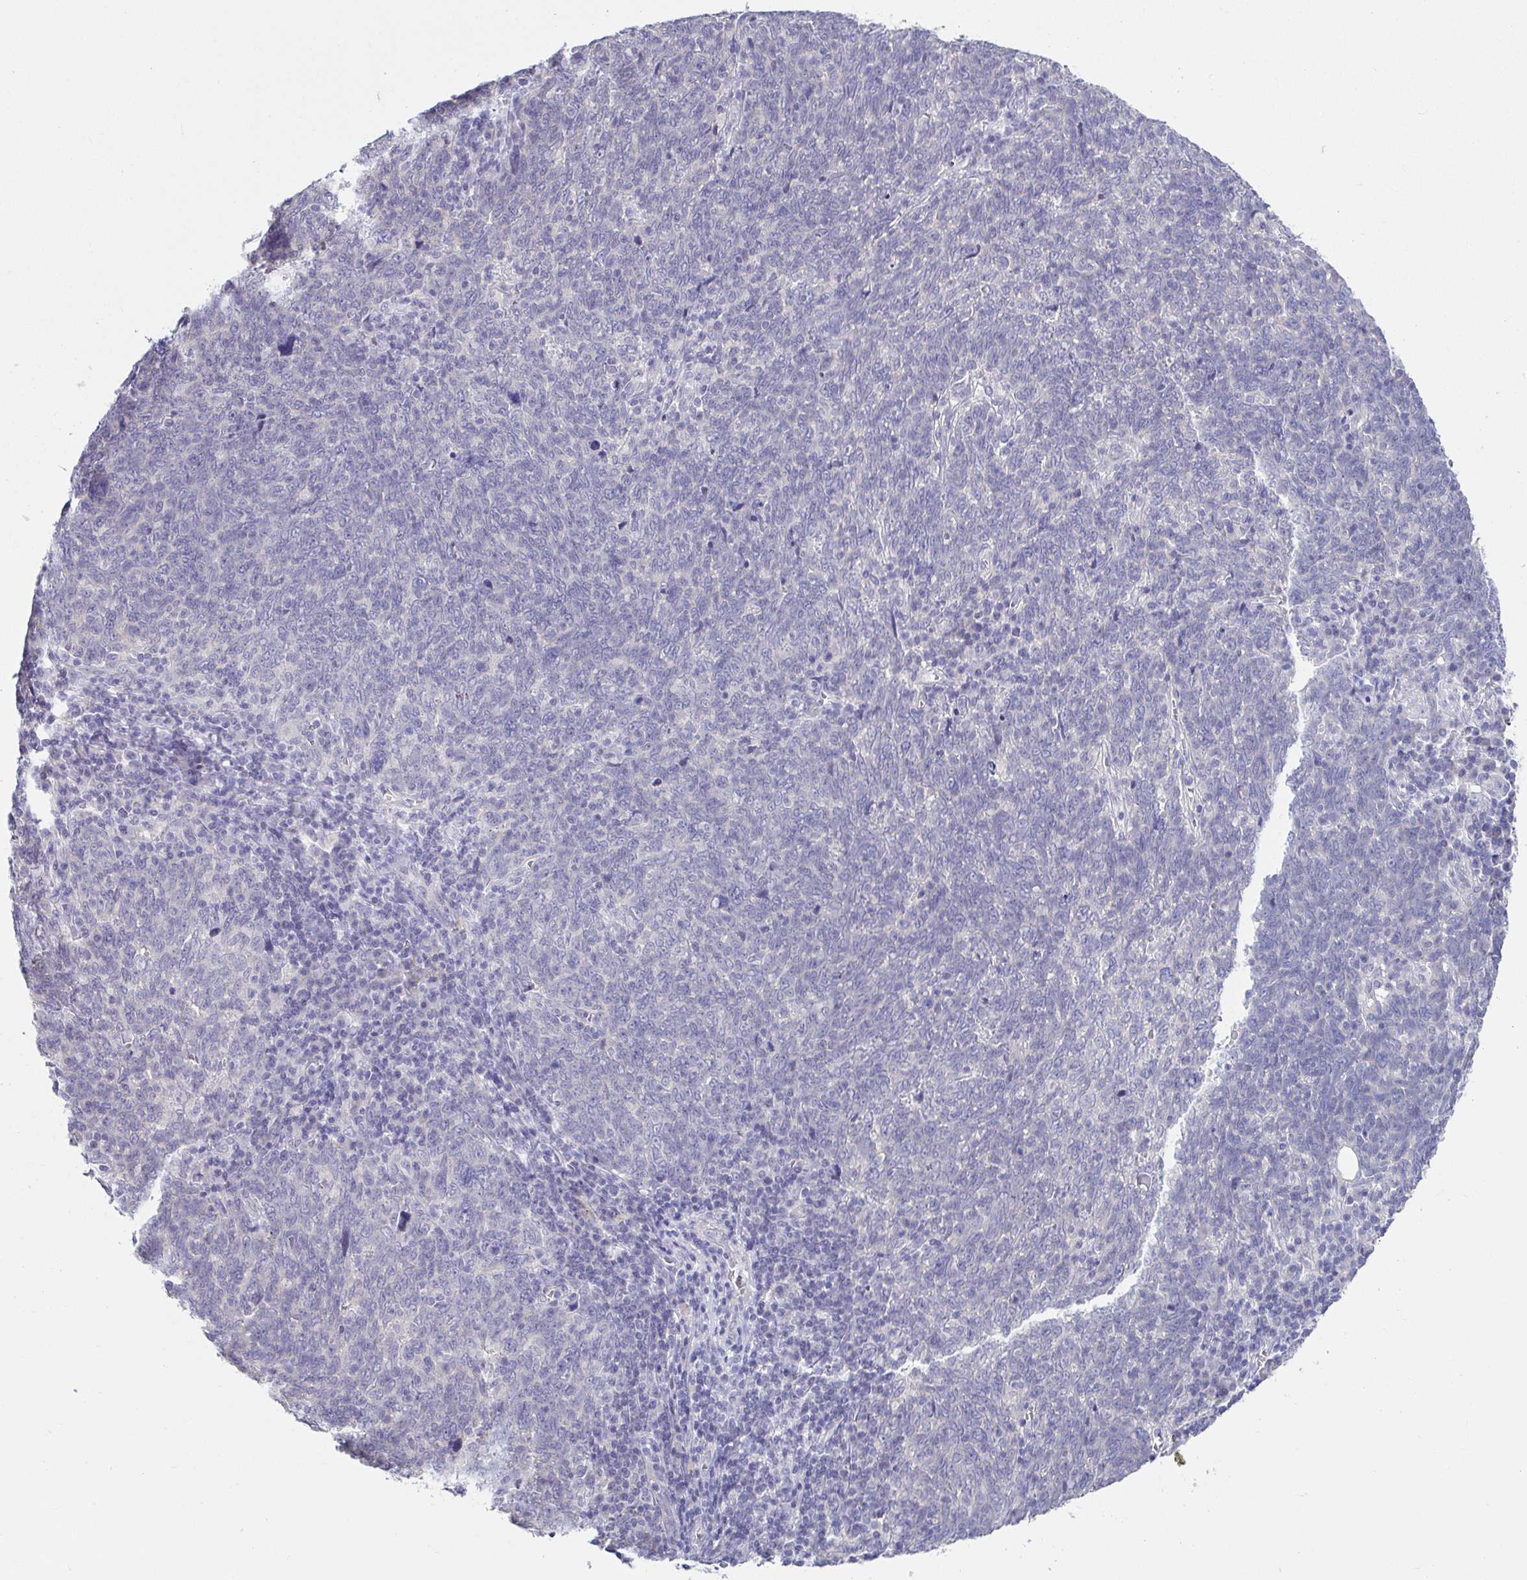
{"staining": {"intensity": "negative", "quantity": "none", "location": "none"}, "tissue": "lung cancer", "cell_type": "Tumor cells", "image_type": "cancer", "snomed": [{"axis": "morphology", "description": "Squamous cell carcinoma, NOS"}, {"axis": "topography", "description": "Lung"}], "caption": "Immunohistochemistry (IHC) histopathology image of neoplastic tissue: lung squamous cell carcinoma stained with DAB (3,3'-diaminobenzidine) demonstrates no significant protein positivity in tumor cells. Nuclei are stained in blue.", "gene": "CXCR1", "patient": {"sex": "female", "age": 72}}